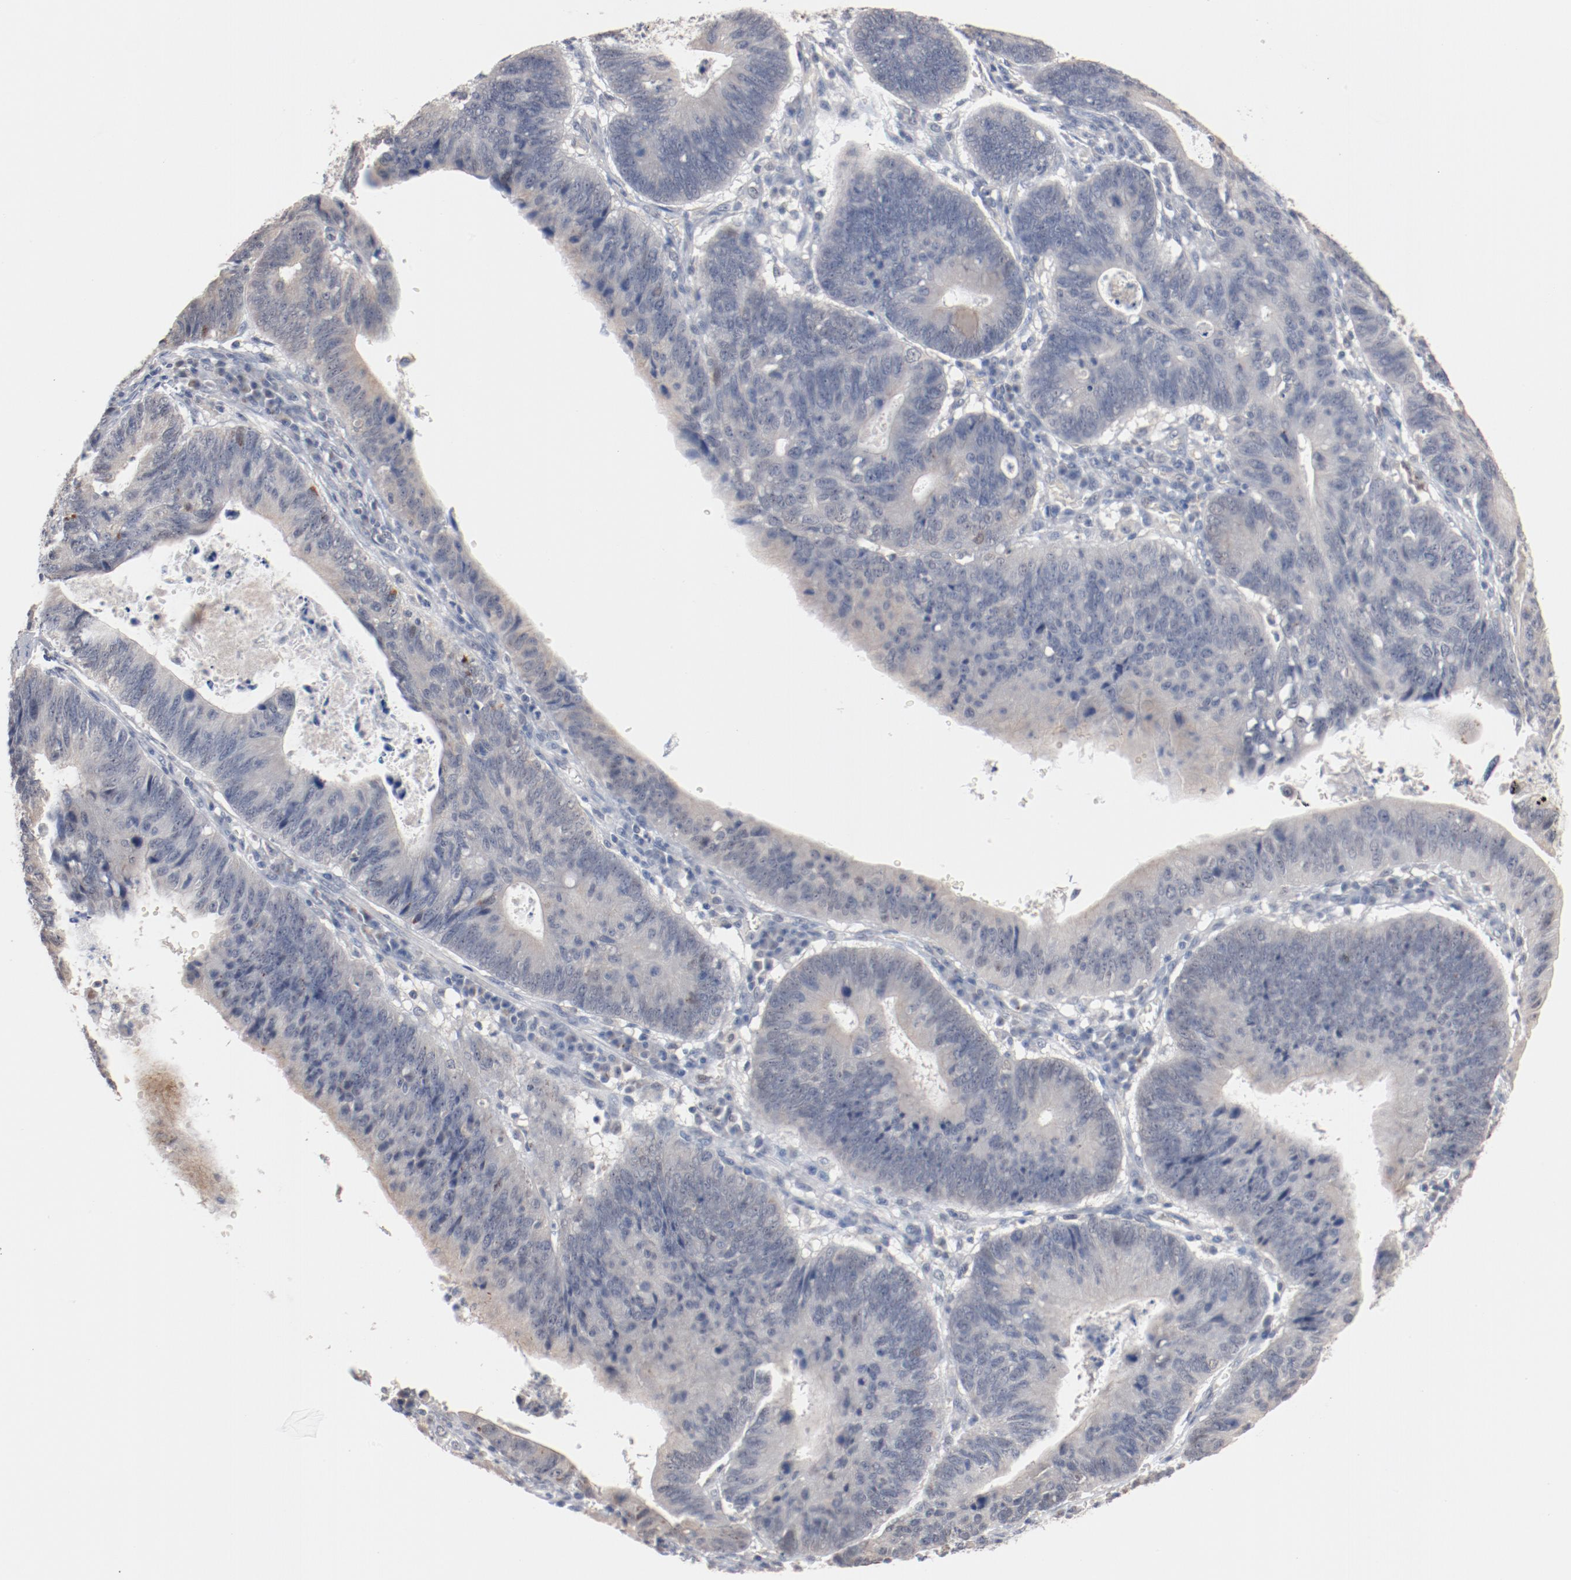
{"staining": {"intensity": "negative", "quantity": "none", "location": "none"}, "tissue": "stomach cancer", "cell_type": "Tumor cells", "image_type": "cancer", "snomed": [{"axis": "morphology", "description": "Adenocarcinoma, NOS"}, {"axis": "topography", "description": "Stomach"}], "caption": "This histopathology image is of stomach adenocarcinoma stained with immunohistochemistry to label a protein in brown with the nuclei are counter-stained blue. There is no staining in tumor cells.", "gene": "ERICH1", "patient": {"sex": "male", "age": 59}}